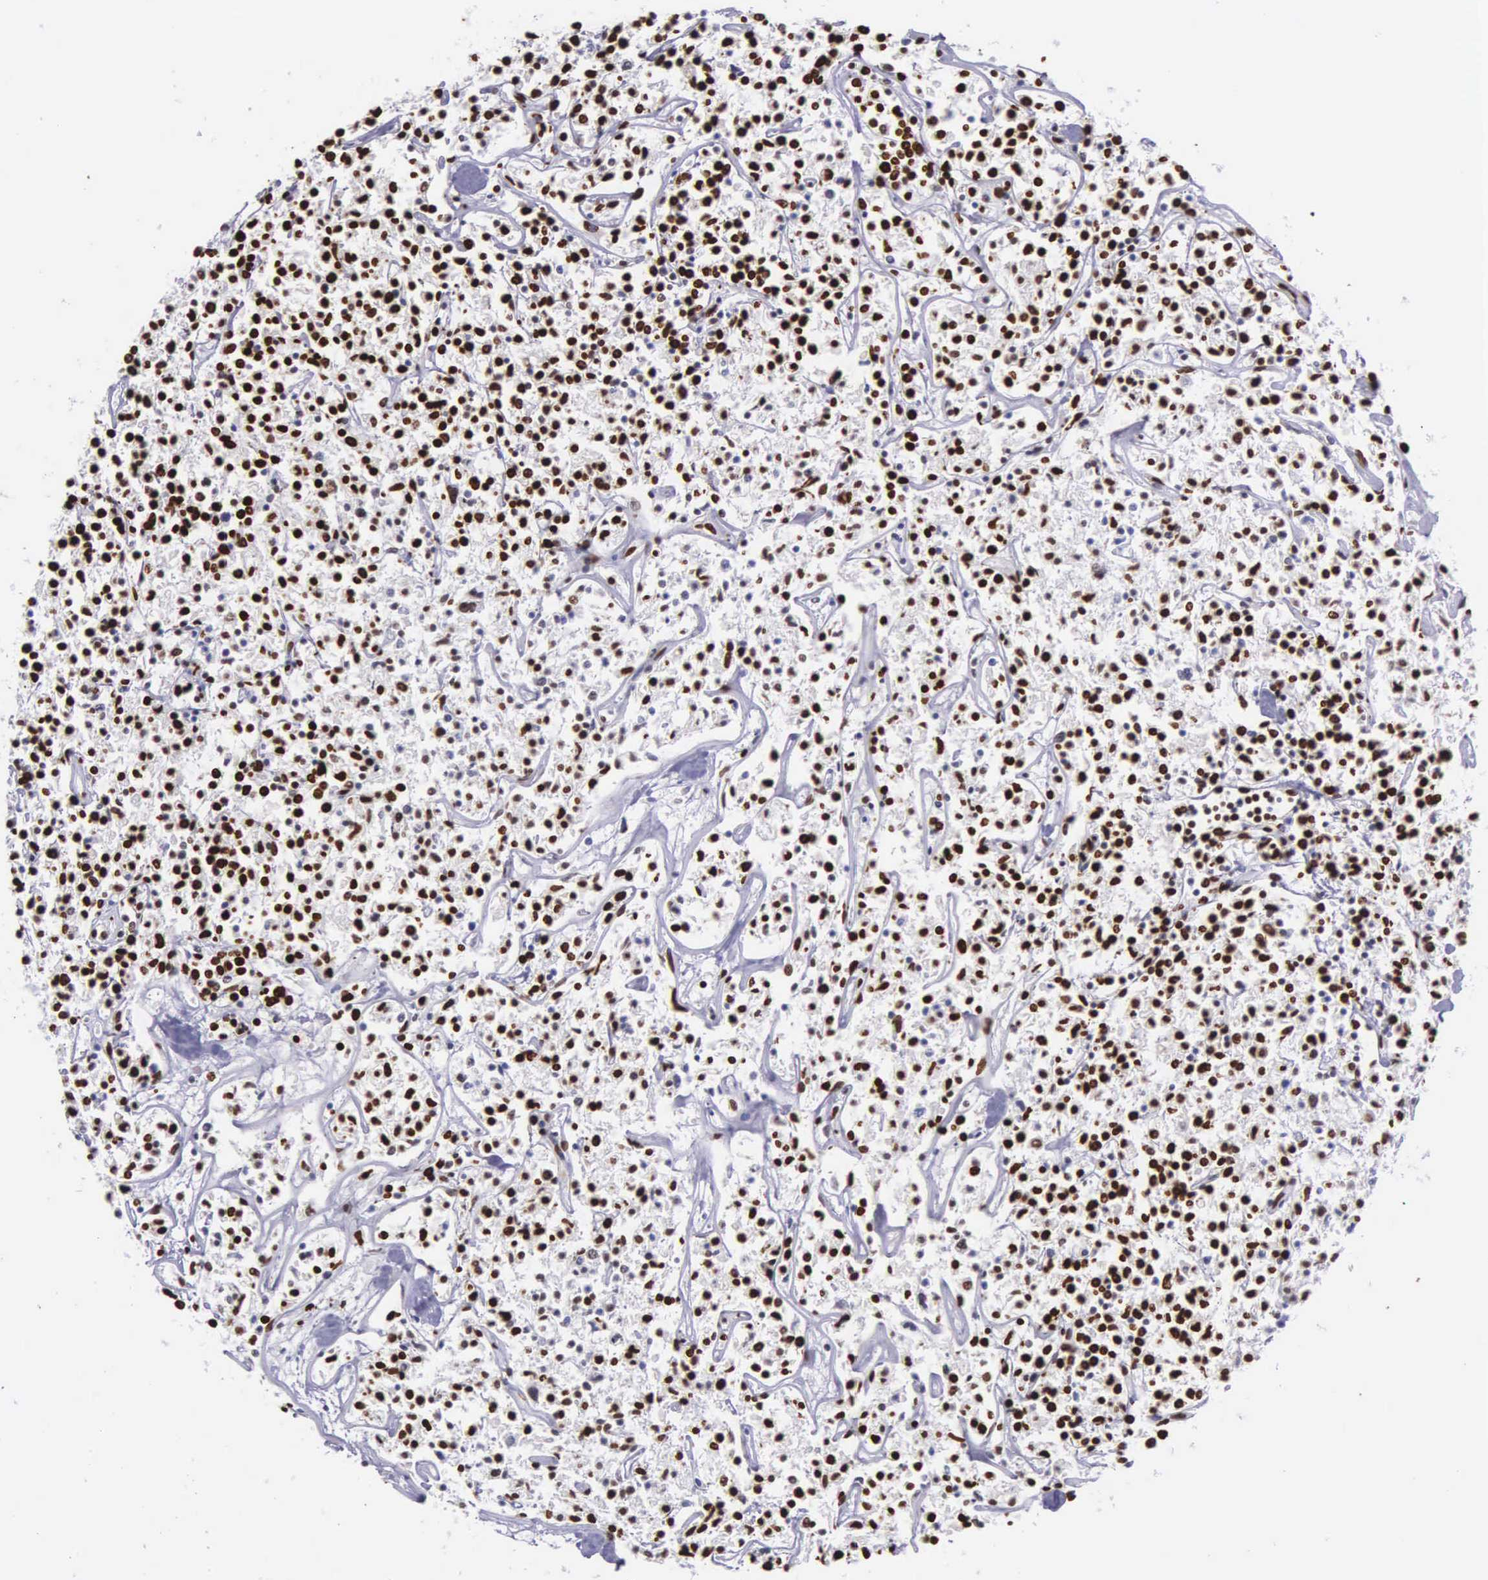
{"staining": {"intensity": "strong", "quantity": ">75%", "location": "nuclear"}, "tissue": "lymphoma", "cell_type": "Tumor cells", "image_type": "cancer", "snomed": [{"axis": "morphology", "description": "Malignant lymphoma, non-Hodgkin's type, Low grade"}, {"axis": "topography", "description": "Small intestine"}], "caption": "Low-grade malignant lymphoma, non-Hodgkin's type stained with a protein marker shows strong staining in tumor cells.", "gene": "H1-0", "patient": {"sex": "female", "age": 59}}